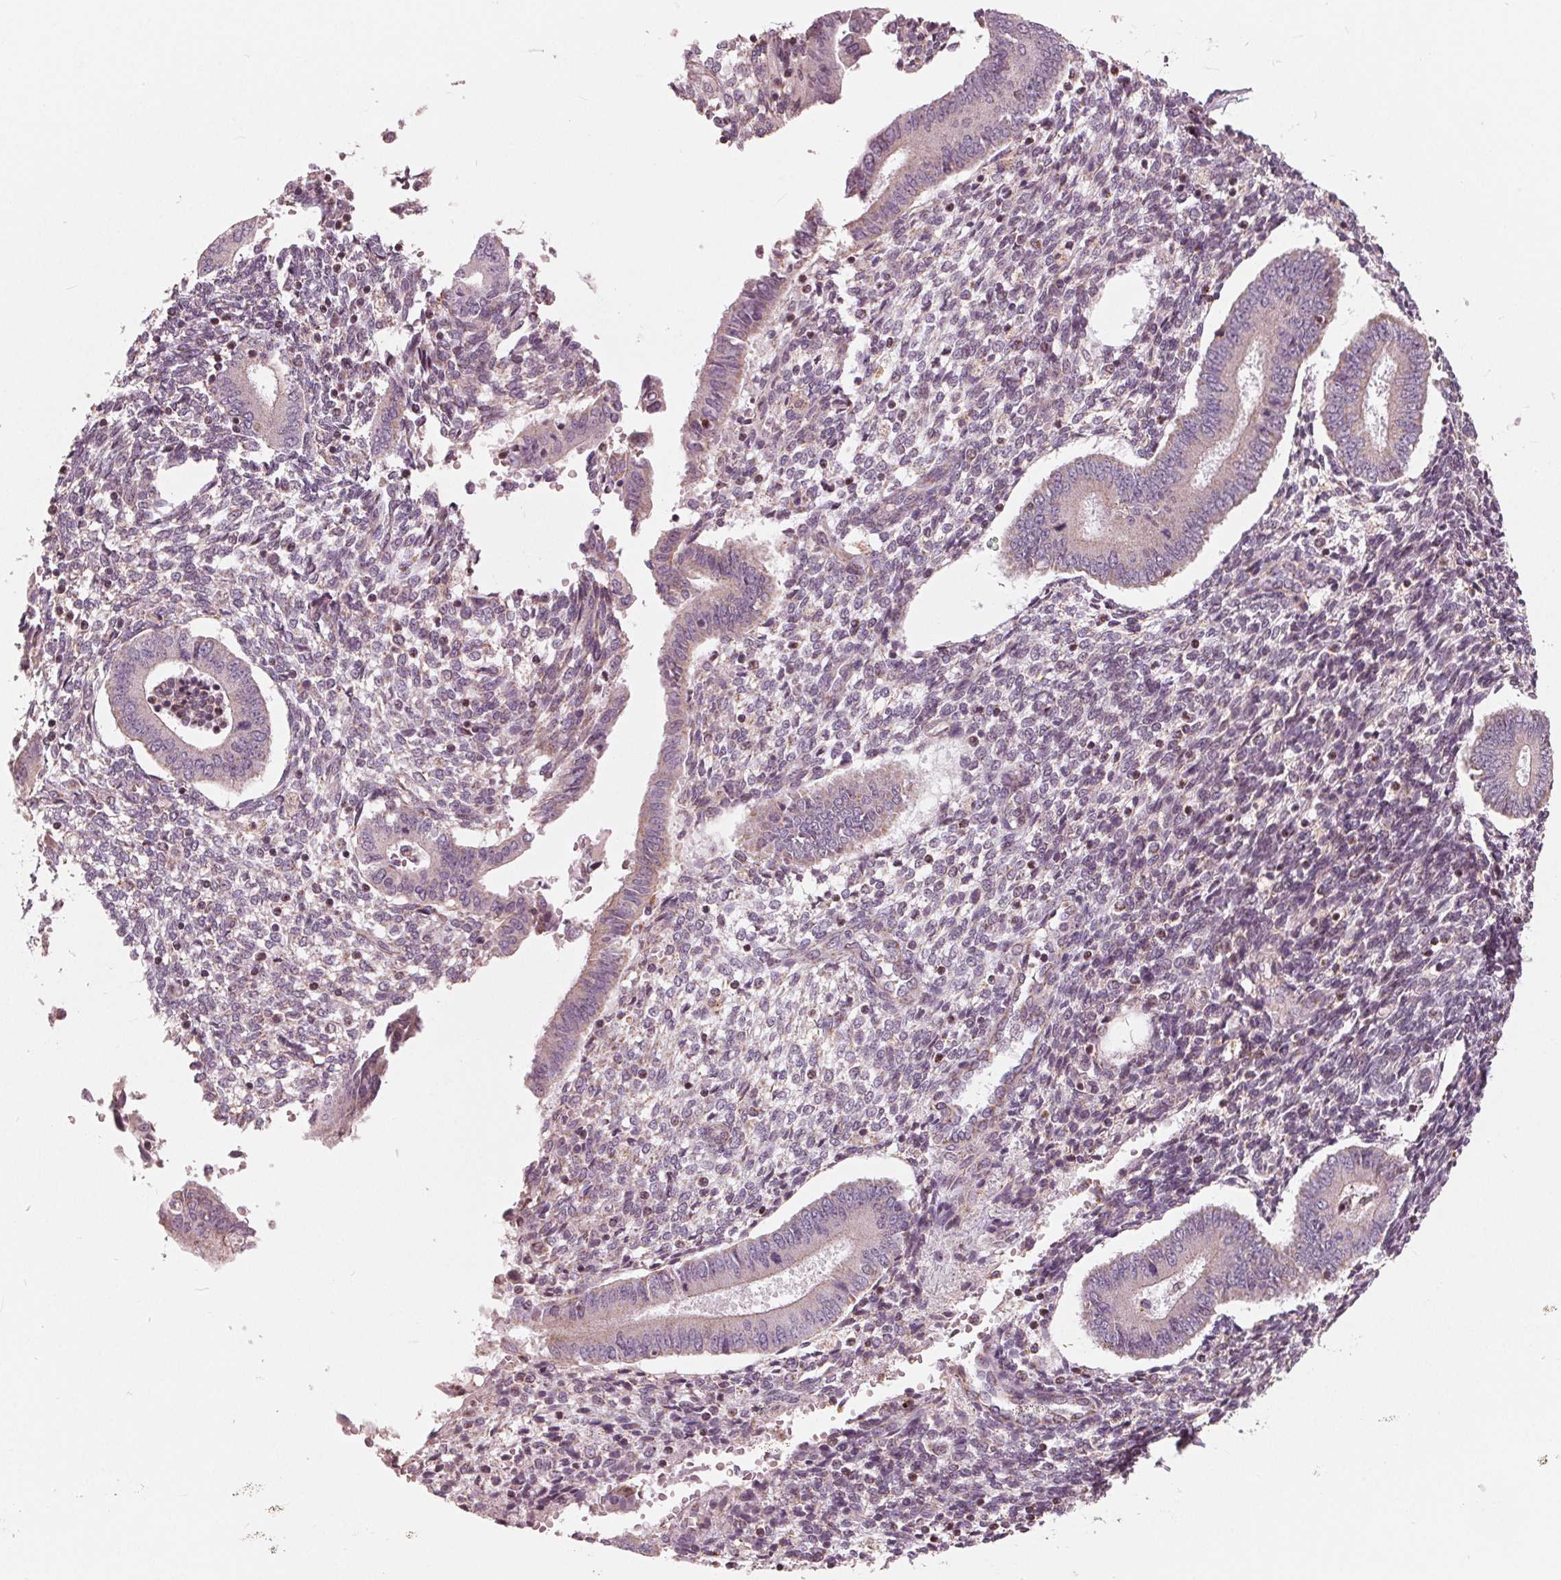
{"staining": {"intensity": "negative", "quantity": "none", "location": "none"}, "tissue": "endometrium", "cell_type": "Cells in endometrial stroma", "image_type": "normal", "snomed": [{"axis": "morphology", "description": "Normal tissue, NOS"}, {"axis": "topography", "description": "Endometrium"}], "caption": "Immunohistochemistry histopathology image of normal endometrium stained for a protein (brown), which reveals no staining in cells in endometrial stroma.", "gene": "DCAF4L2", "patient": {"sex": "female", "age": 40}}